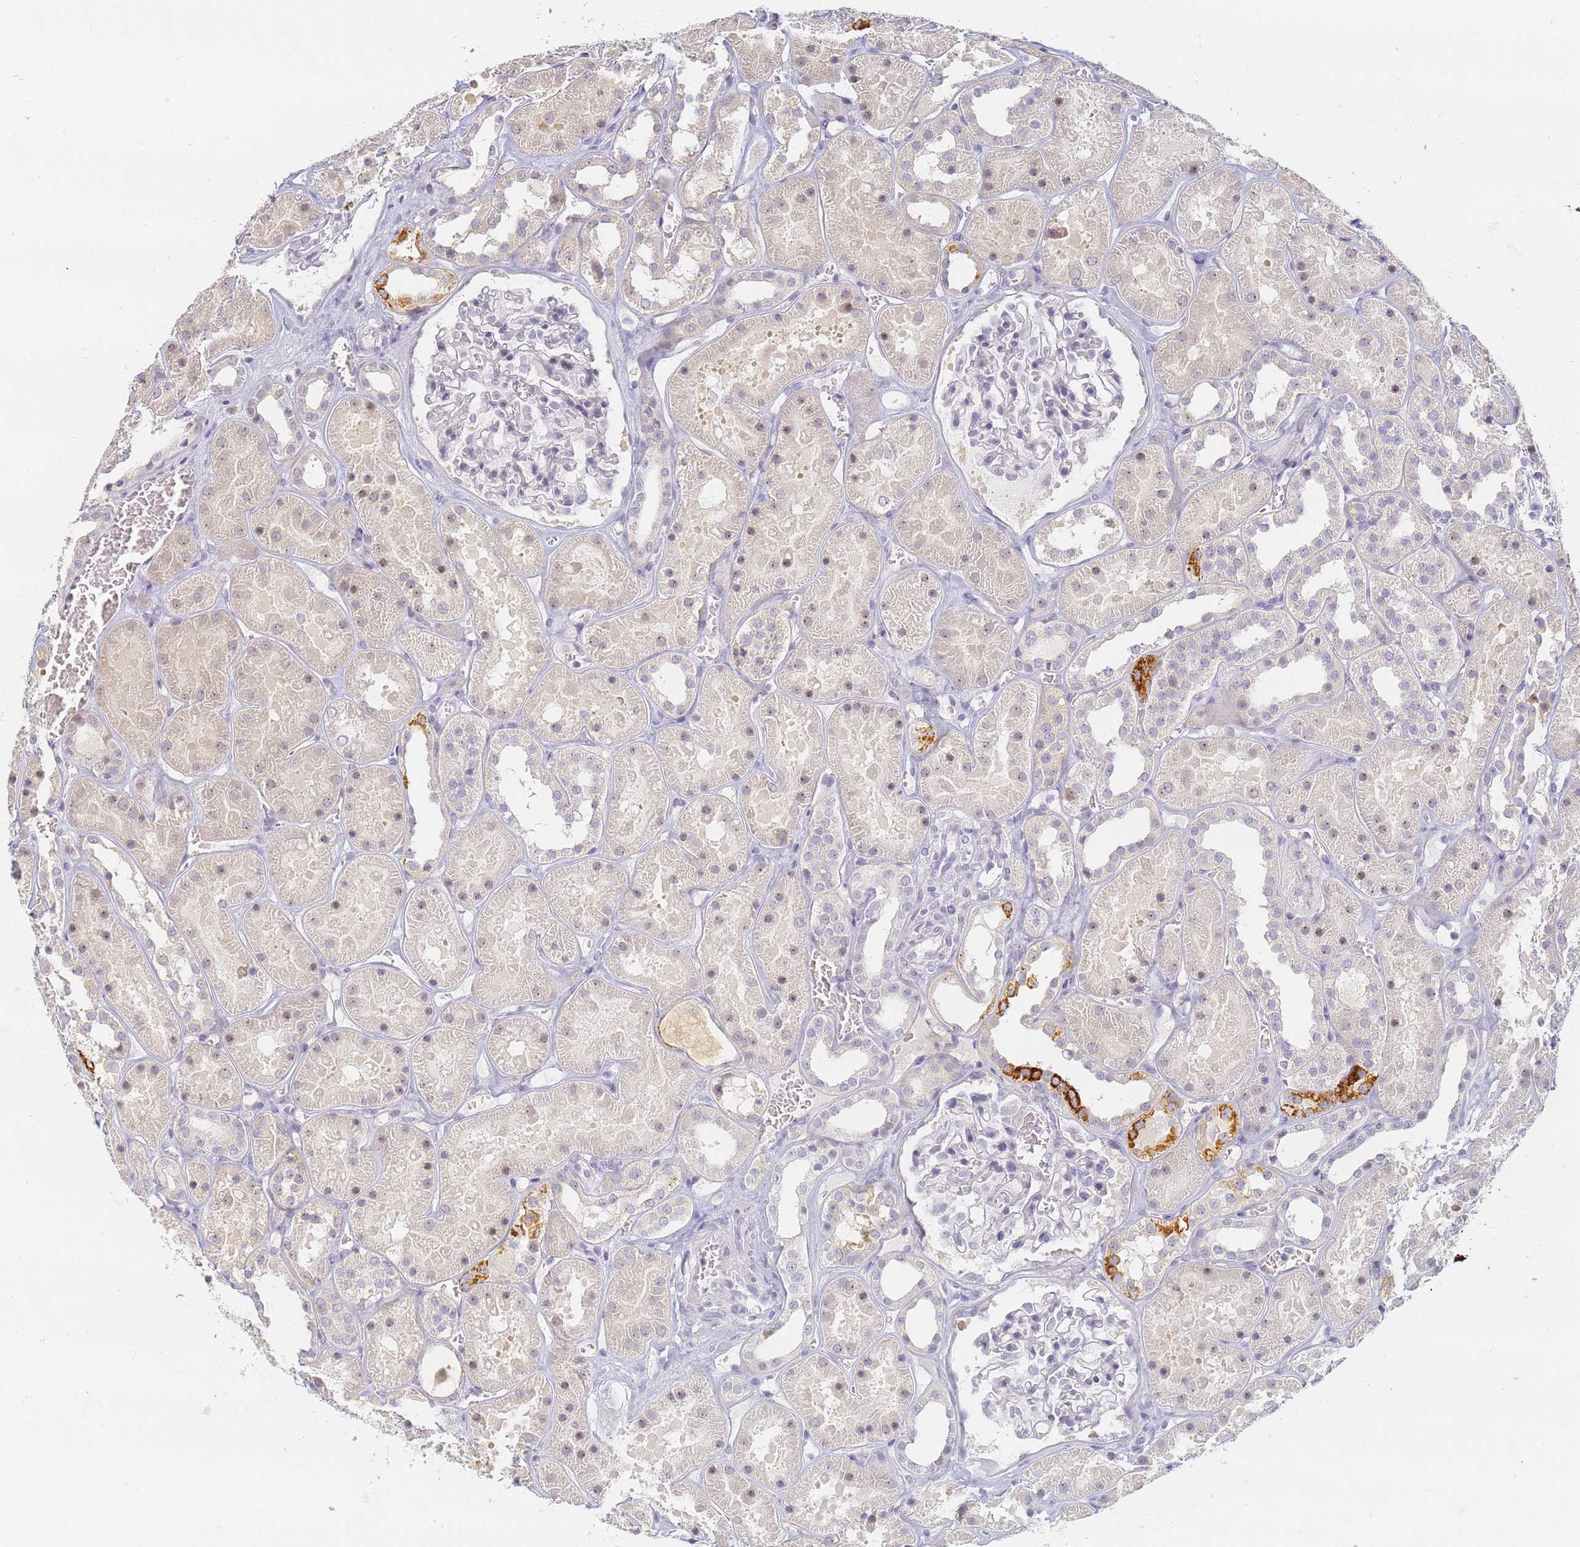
{"staining": {"intensity": "negative", "quantity": "none", "location": "none"}, "tissue": "kidney", "cell_type": "Cells in glomeruli", "image_type": "normal", "snomed": [{"axis": "morphology", "description": "Normal tissue, NOS"}, {"axis": "topography", "description": "Kidney"}], "caption": "DAB (3,3'-diaminobenzidine) immunohistochemical staining of benign kidney exhibits no significant positivity in cells in glomeruli.", "gene": "SLC38A9", "patient": {"sex": "female", "age": 41}}